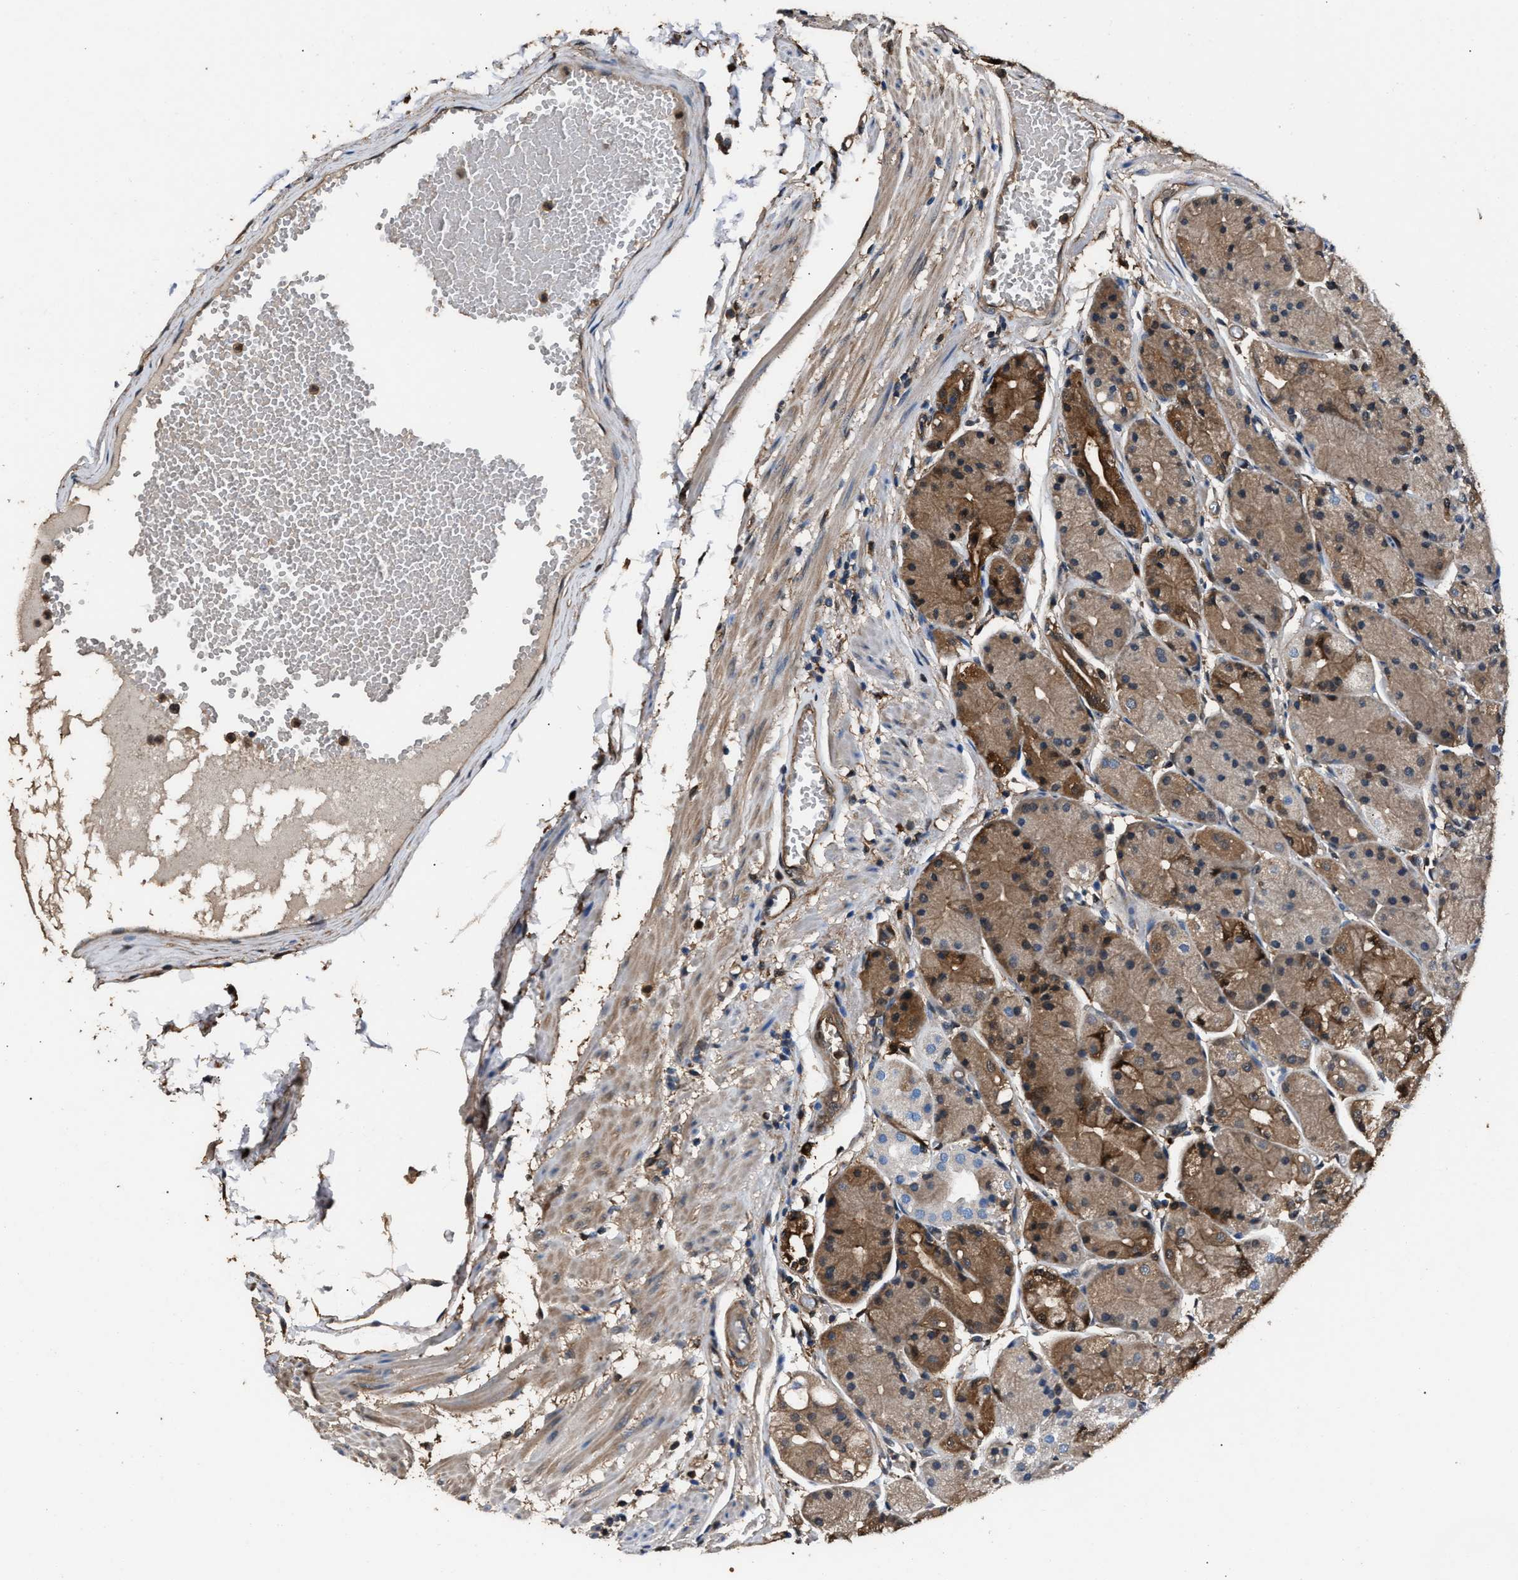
{"staining": {"intensity": "moderate", "quantity": ">75%", "location": "cytoplasmic/membranous"}, "tissue": "stomach", "cell_type": "Glandular cells", "image_type": "normal", "snomed": [{"axis": "morphology", "description": "Normal tissue, NOS"}, {"axis": "topography", "description": "Stomach, upper"}], "caption": "Protein expression by IHC demonstrates moderate cytoplasmic/membranous positivity in about >75% of glandular cells in normal stomach.", "gene": "GSTP1", "patient": {"sex": "male", "age": 72}}